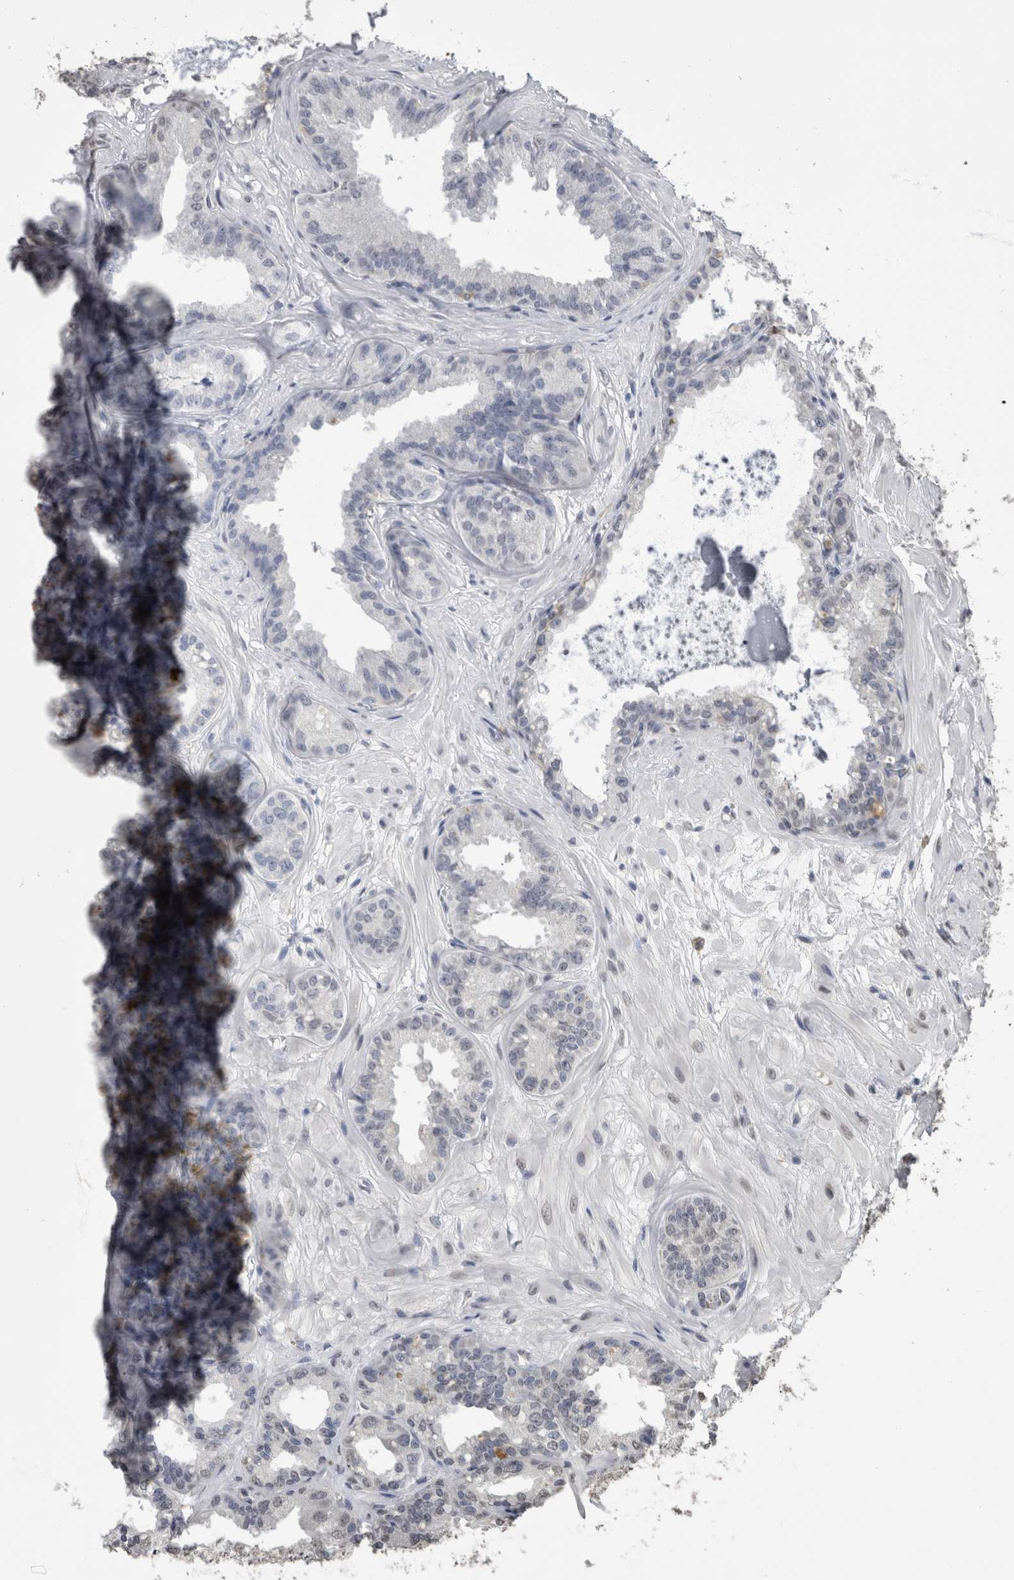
{"staining": {"intensity": "weak", "quantity": "<25%", "location": "cytoplasmic/membranous"}, "tissue": "seminal vesicle", "cell_type": "Glandular cells", "image_type": "normal", "snomed": [{"axis": "morphology", "description": "Normal tissue, NOS"}, {"axis": "topography", "description": "Prostate"}, {"axis": "topography", "description": "Seminal veicle"}], "caption": "Immunohistochemistry (IHC) of benign seminal vesicle displays no positivity in glandular cells. Brightfield microscopy of IHC stained with DAB (brown) and hematoxylin (blue), captured at high magnification.", "gene": "PAX5", "patient": {"sex": "male", "age": 51}}